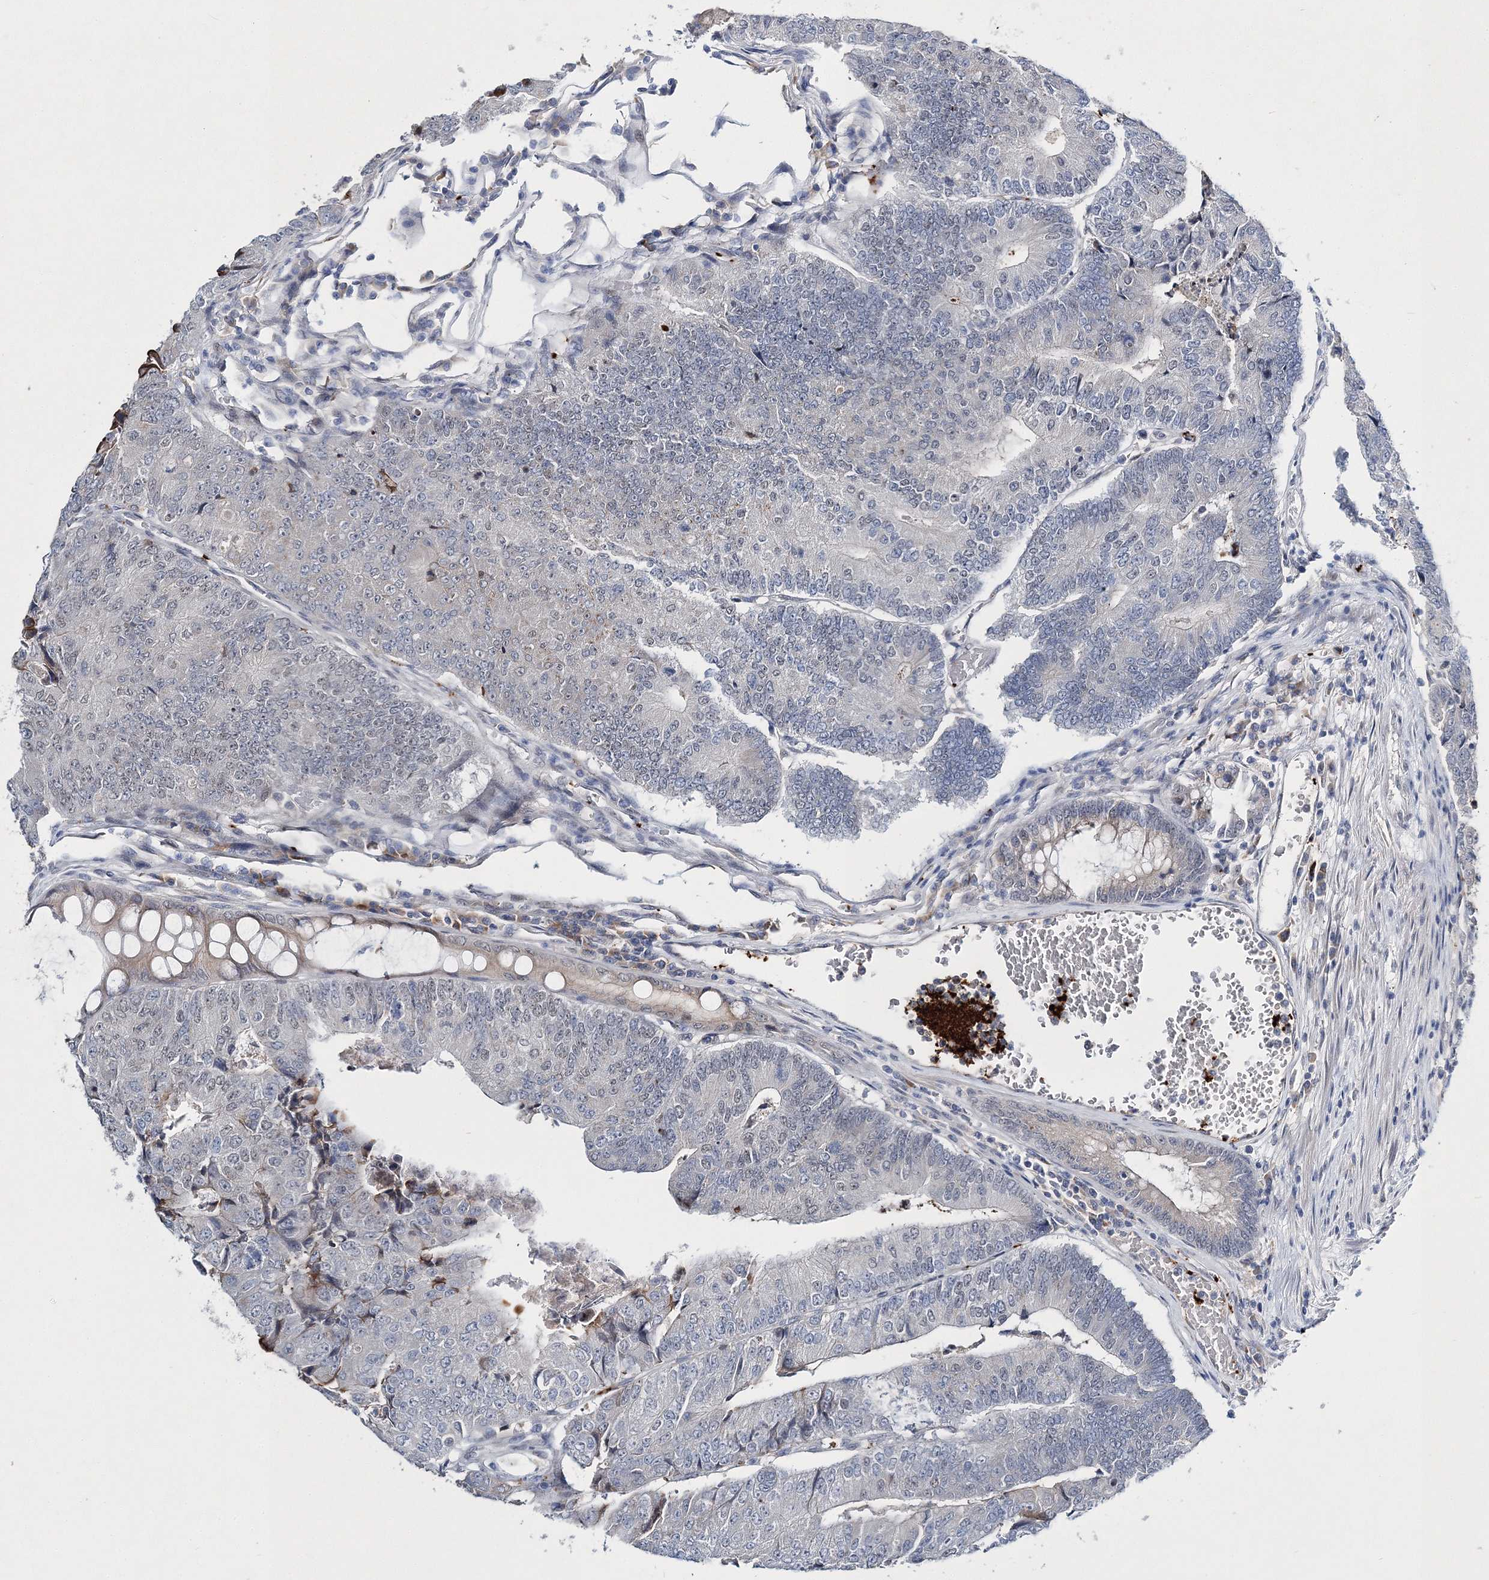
{"staining": {"intensity": "negative", "quantity": "none", "location": "none"}, "tissue": "colorectal cancer", "cell_type": "Tumor cells", "image_type": "cancer", "snomed": [{"axis": "morphology", "description": "Adenocarcinoma, NOS"}, {"axis": "topography", "description": "Colon"}], "caption": "Immunohistochemistry photomicrograph of colorectal cancer (adenocarcinoma) stained for a protein (brown), which displays no expression in tumor cells. Brightfield microscopy of immunohistochemistry (IHC) stained with DAB (brown) and hematoxylin (blue), captured at high magnification.", "gene": "MYOZ2", "patient": {"sex": "female", "age": 67}}